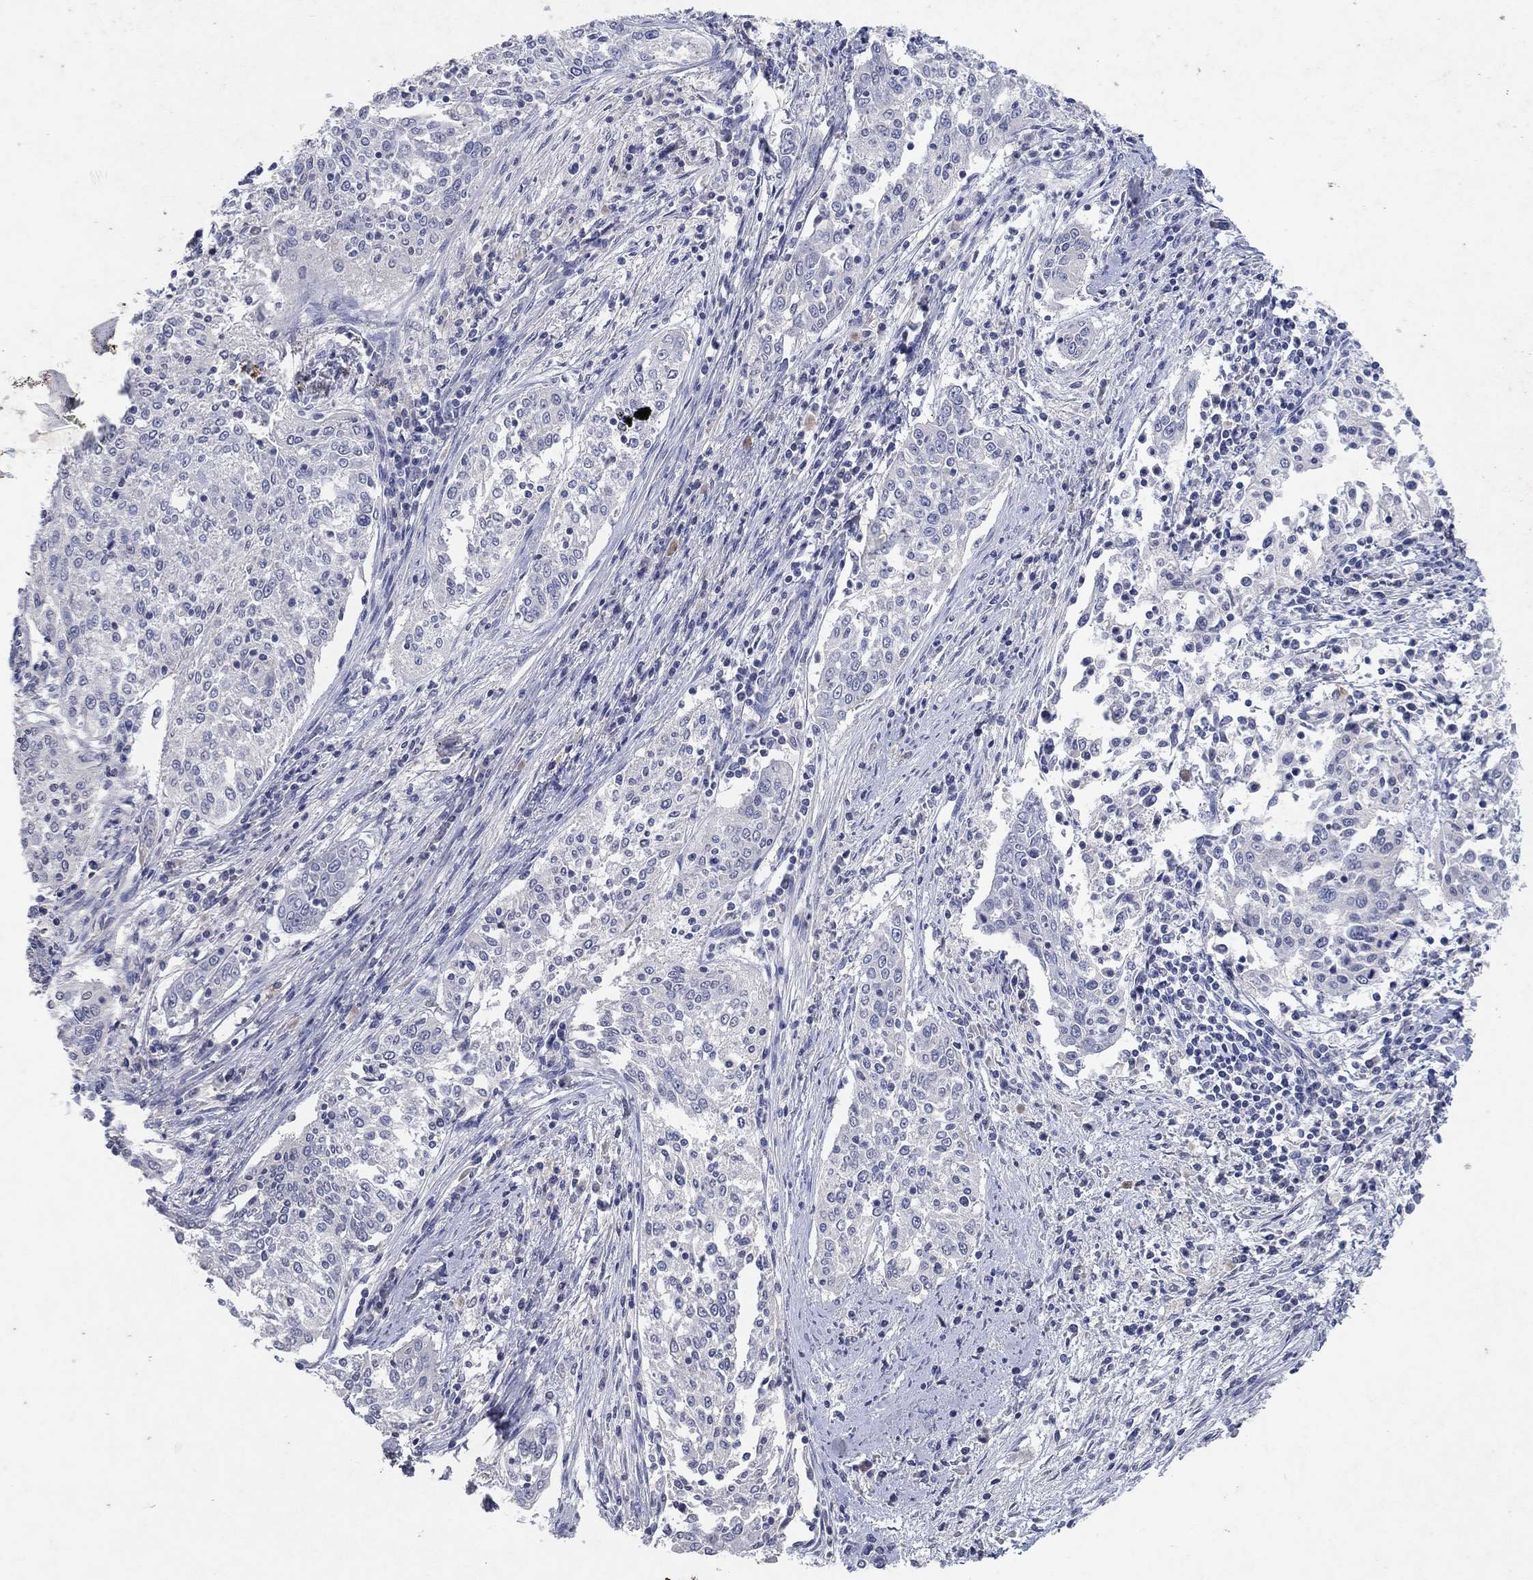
{"staining": {"intensity": "negative", "quantity": "none", "location": "none"}, "tissue": "cervical cancer", "cell_type": "Tumor cells", "image_type": "cancer", "snomed": [{"axis": "morphology", "description": "Squamous cell carcinoma, NOS"}, {"axis": "topography", "description": "Cervix"}], "caption": "An immunohistochemistry (IHC) micrograph of cervical squamous cell carcinoma is shown. There is no staining in tumor cells of cervical squamous cell carcinoma.", "gene": "KRT40", "patient": {"sex": "female", "age": 41}}